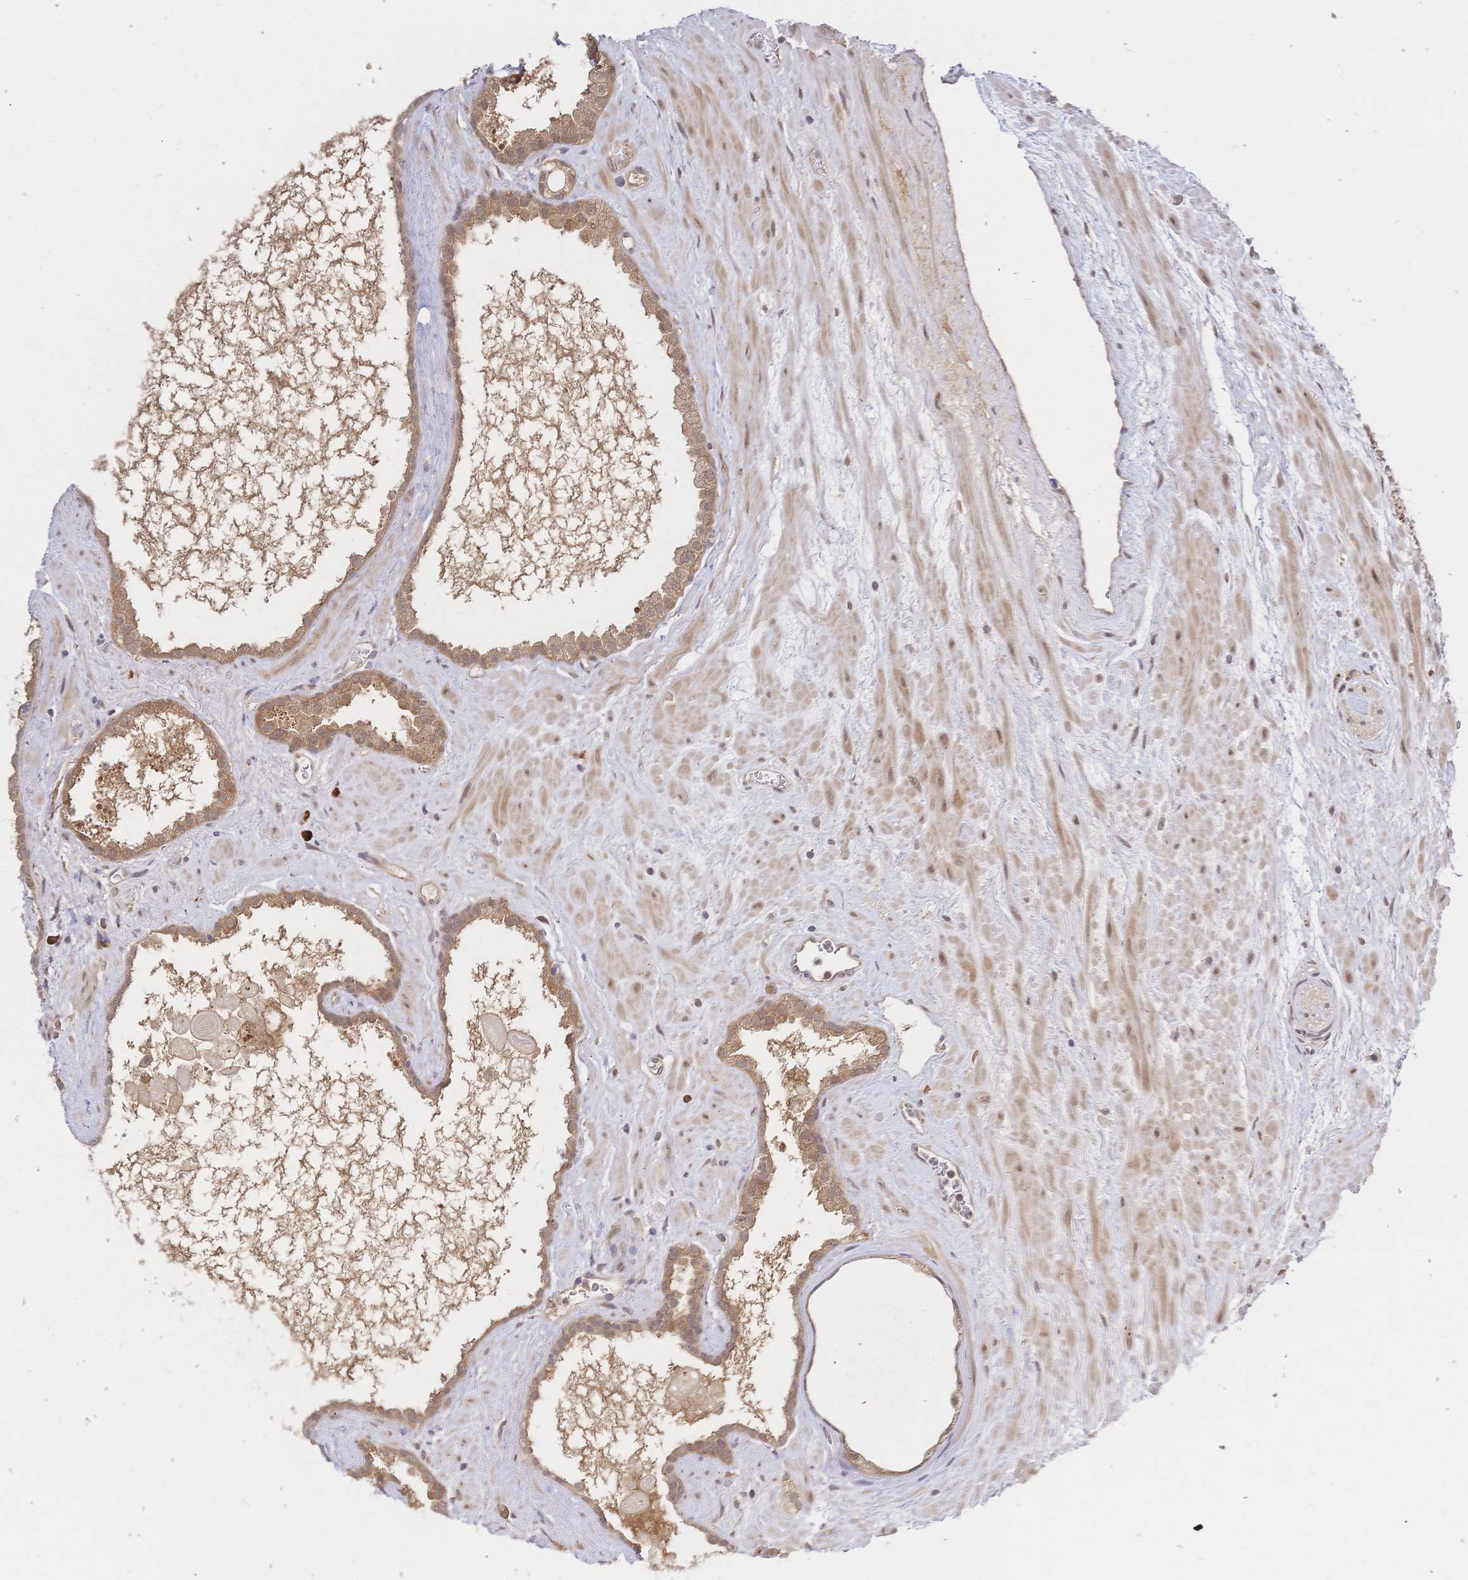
{"staining": {"intensity": "moderate", "quantity": ">75%", "location": "cytoplasmic/membranous"}, "tissue": "prostate cancer", "cell_type": "Tumor cells", "image_type": "cancer", "snomed": [{"axis": "morphology", "description": "Adenocarcinoma, Low grade"}, {"axis": "topography", "description": "Prostate"}], "caption": "Prostate cancer stained for a protein displays moderate cytoplasmic/membranous positivity in tumor cells.", "gene": "LMO4", "patient": {"sex": "male", "age": 62}}